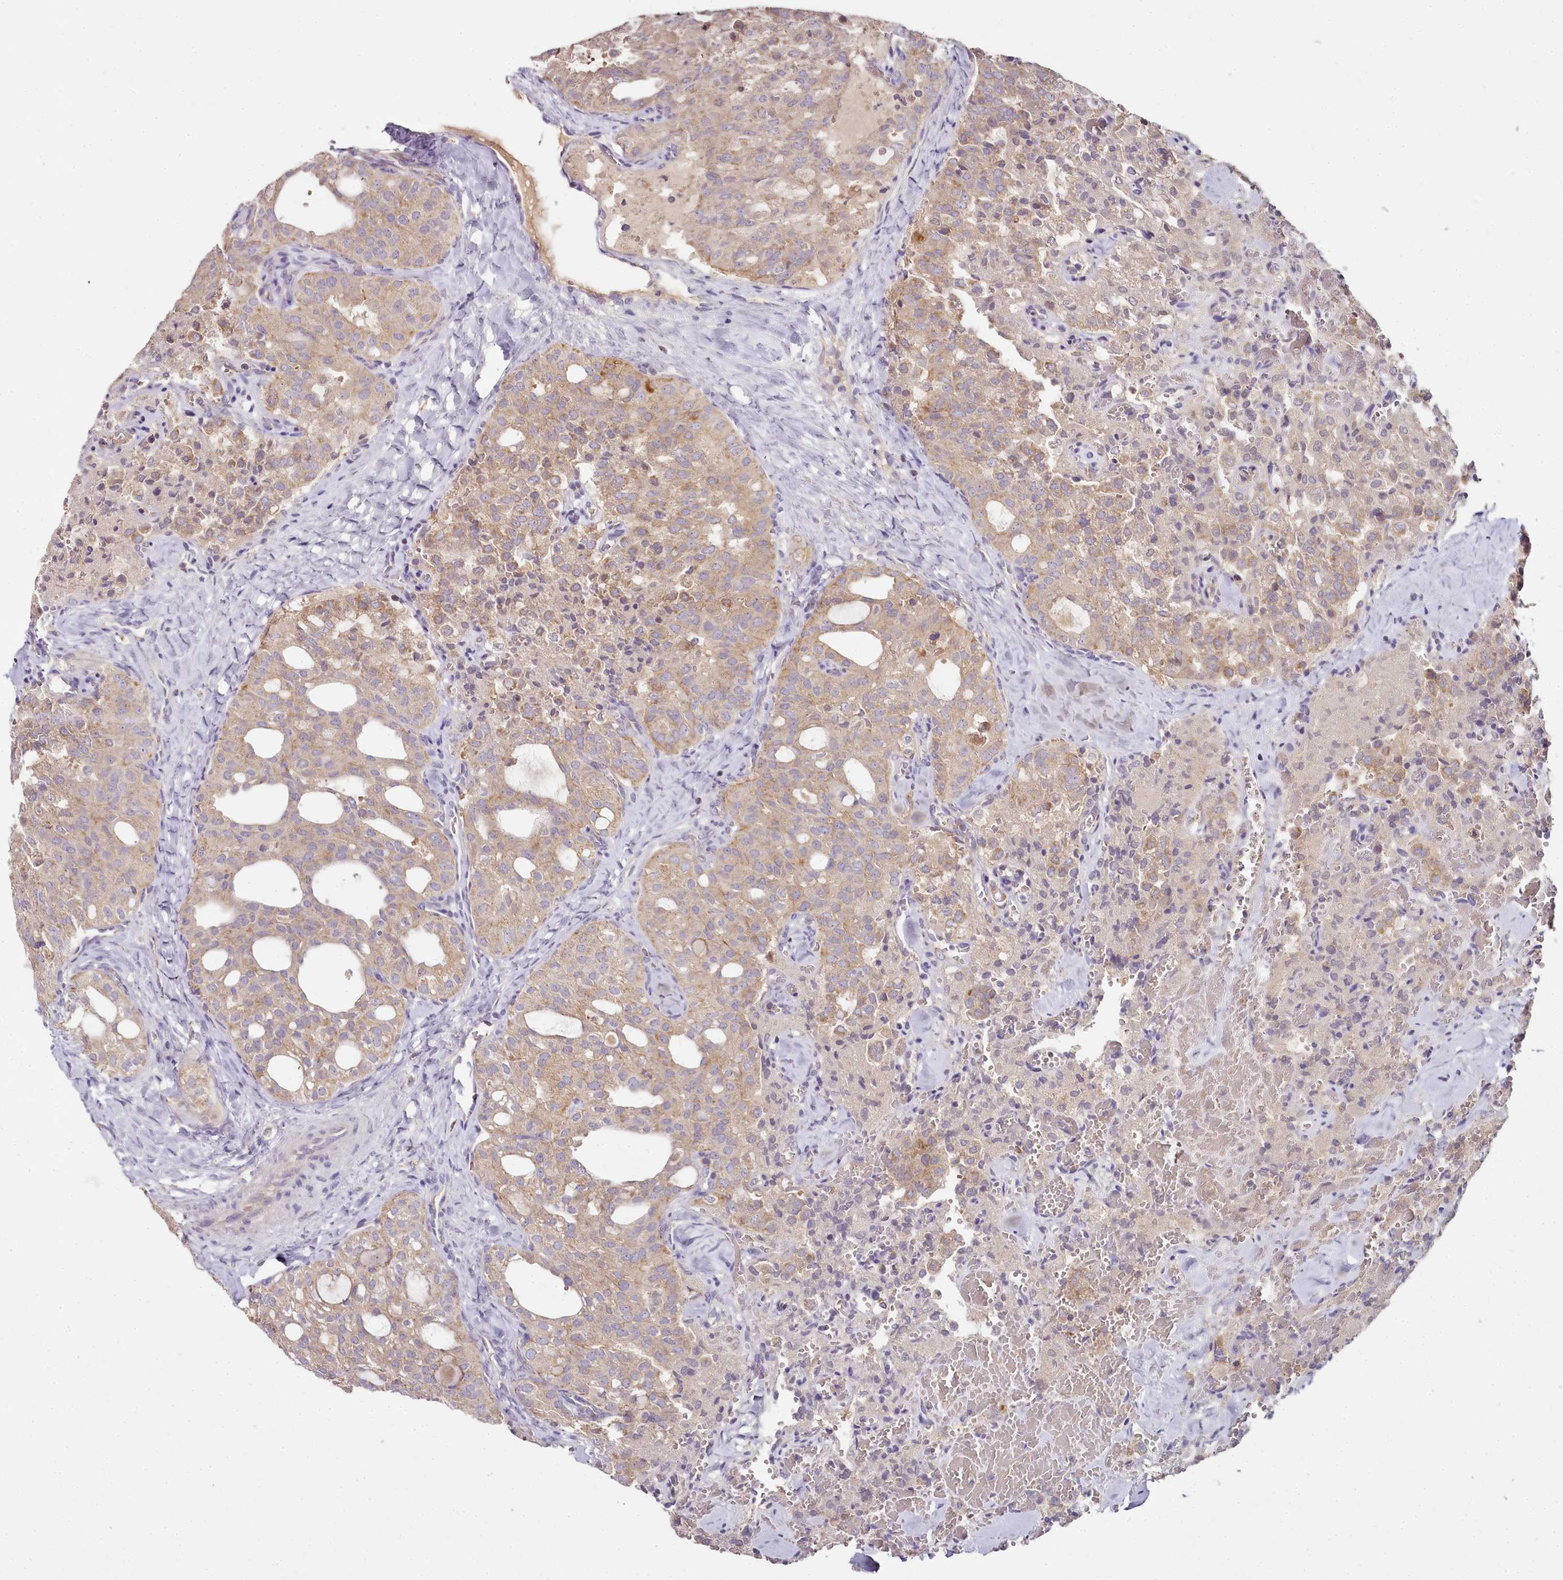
{"staining": {"intensity": "weak", "quantity": ">75%", "location": "cytoplasmic/membranous"}, "tissue": "thyroid cancer", "cell_type": "Tumor cells", "image_type": "cancer", "snomed": [{"axis": "morphology", "description": "Follicular adenoma carcinoma, NOS"}, {"axis": "topography", "description": "Thyroid gland"}], "caption": "Immunohistochemistry micrograph of neoplastic tissue: human follicular adenoma carcinoma (thyroid) stained using immunohistochemistry (IHC) shows low levels of weak protein expression localized specifically in the cytoplasmic/membranous of tumor cells, appearing as a cytoplasmic/membranous brown color.", "gene": "ACSS1", "patient": {"sex": "male", "age": 75}}